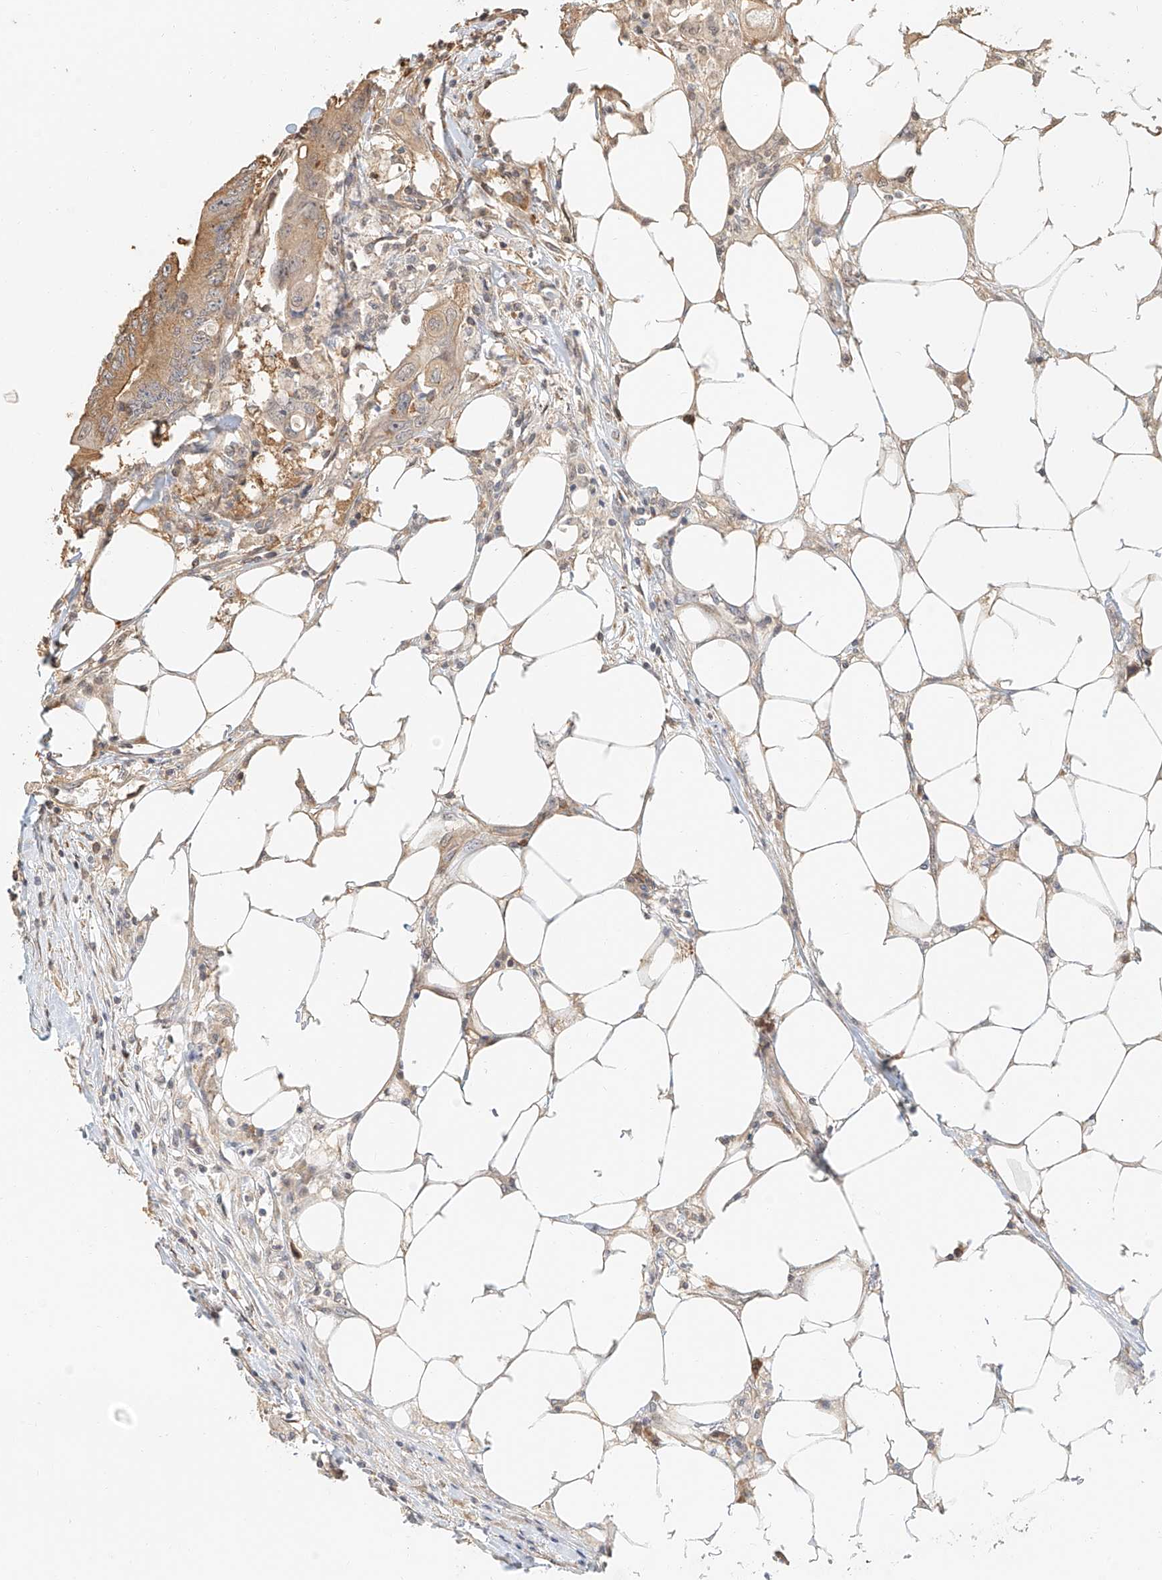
{"staining": {"intensity": "moderate", "quantity": "25%-75%", "location": "cytoplasmic/membranous"}, "tissue": "colorectal cancer", "cell_type": "Tumor cells", "image_type": "cancer", "snomed": [{"axis": "morphology", "description": "Adenocarcinoma, NOS"}, {"axis": "topography", "description": "Colon"}], "caption": "Moderate cytoplasmic/membranous staining is appreciated in approximately 25%-75% of tumor cells in colorectal cancer.", "gene": "NAP1L1", "patient": {"sex": "male", "age": 71}}